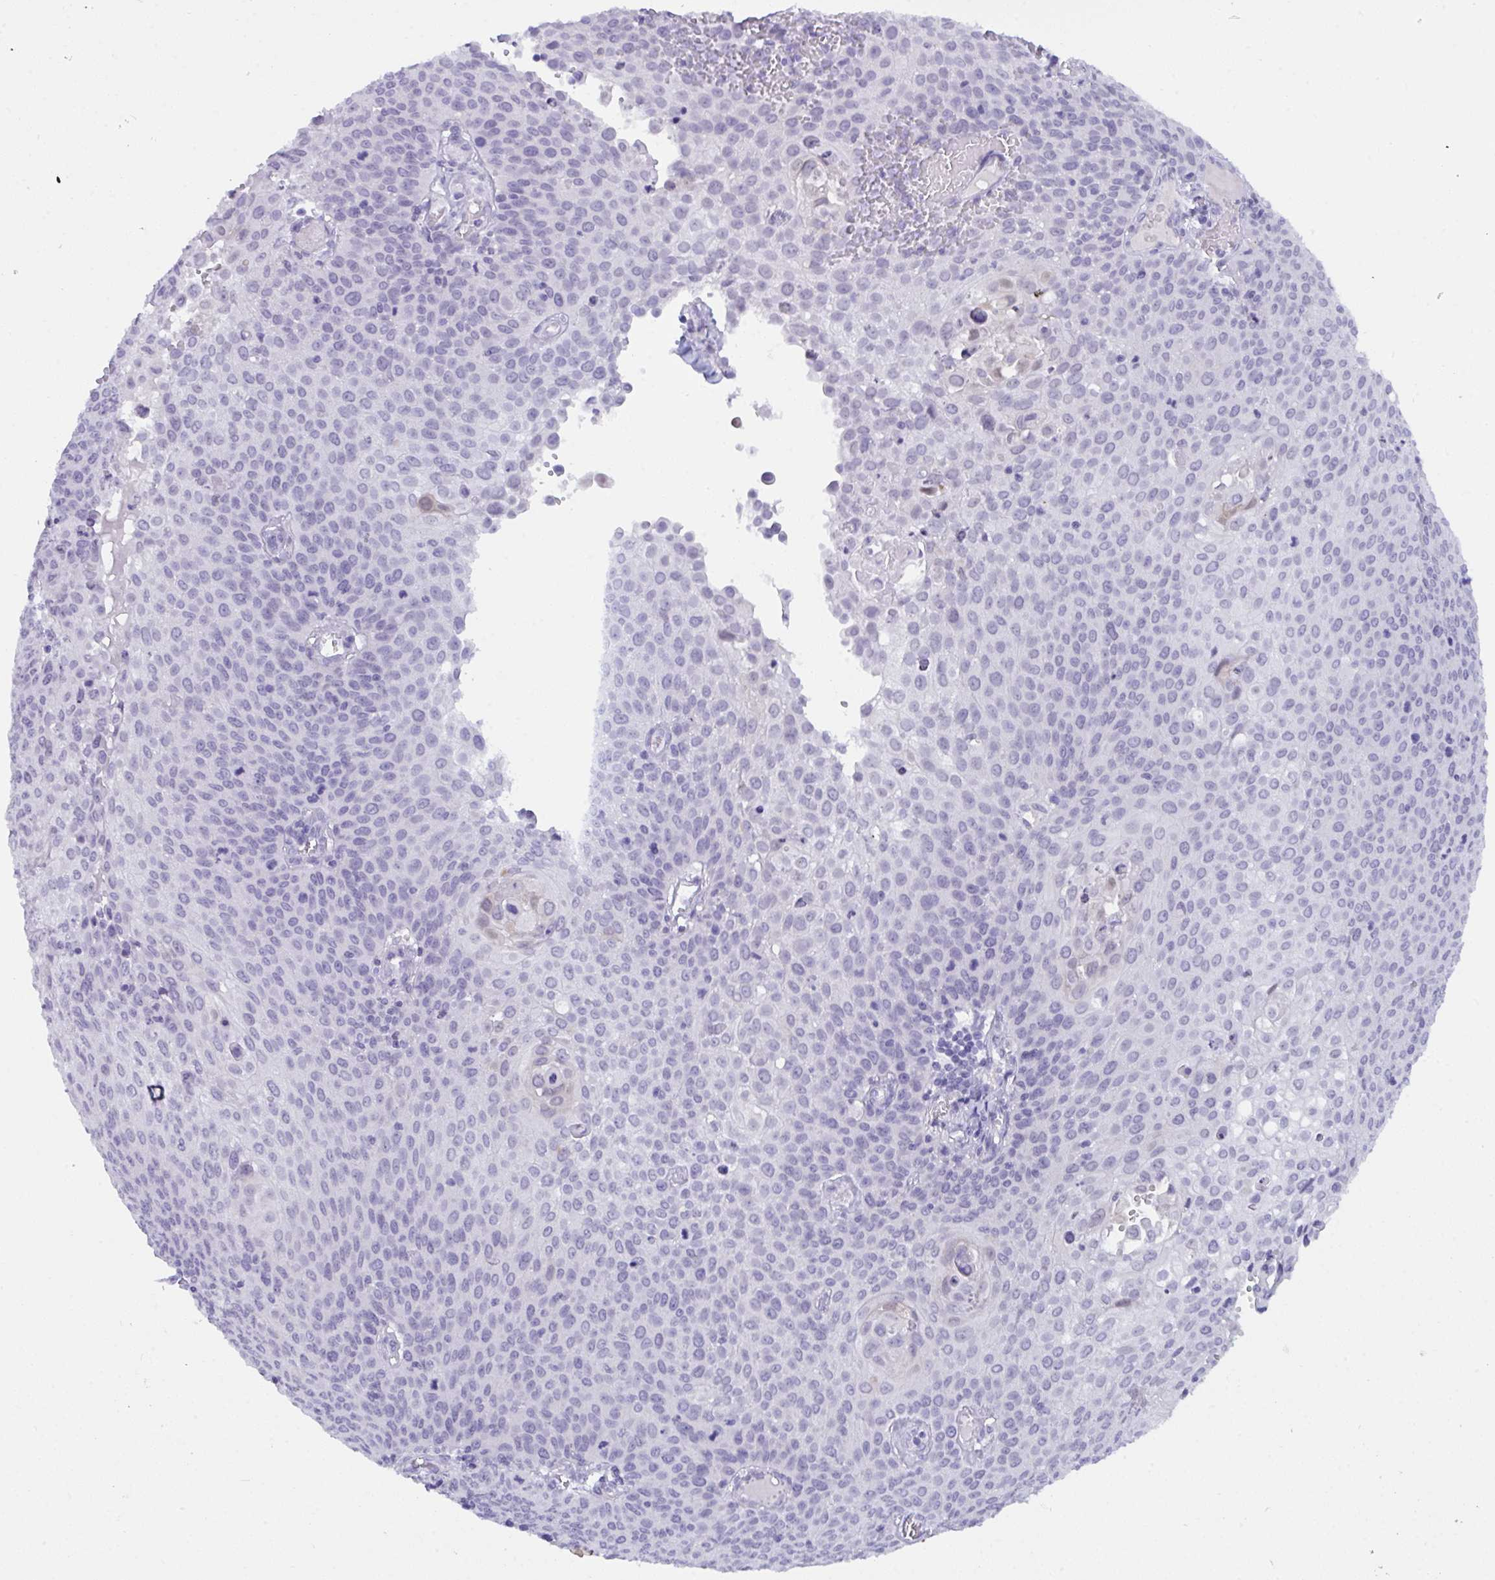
{"staining": {"intensity": "negative", "quantity": "none", "location": "none"}, "tissue": "cervical cancer", "cell_type": "Tumor cells", "image_type": "cancer", "snomed": [{"axis": "morphology", "description": "Squamous cell carcinoma, NOS"}, {"axis": "topography", "description": "Cervix"}], "caption": "The image displays no significant positivity in tumor cells of cervical cancer.", "gene": "PRDM9", "patient": {"sex": "female", "age": 65}}